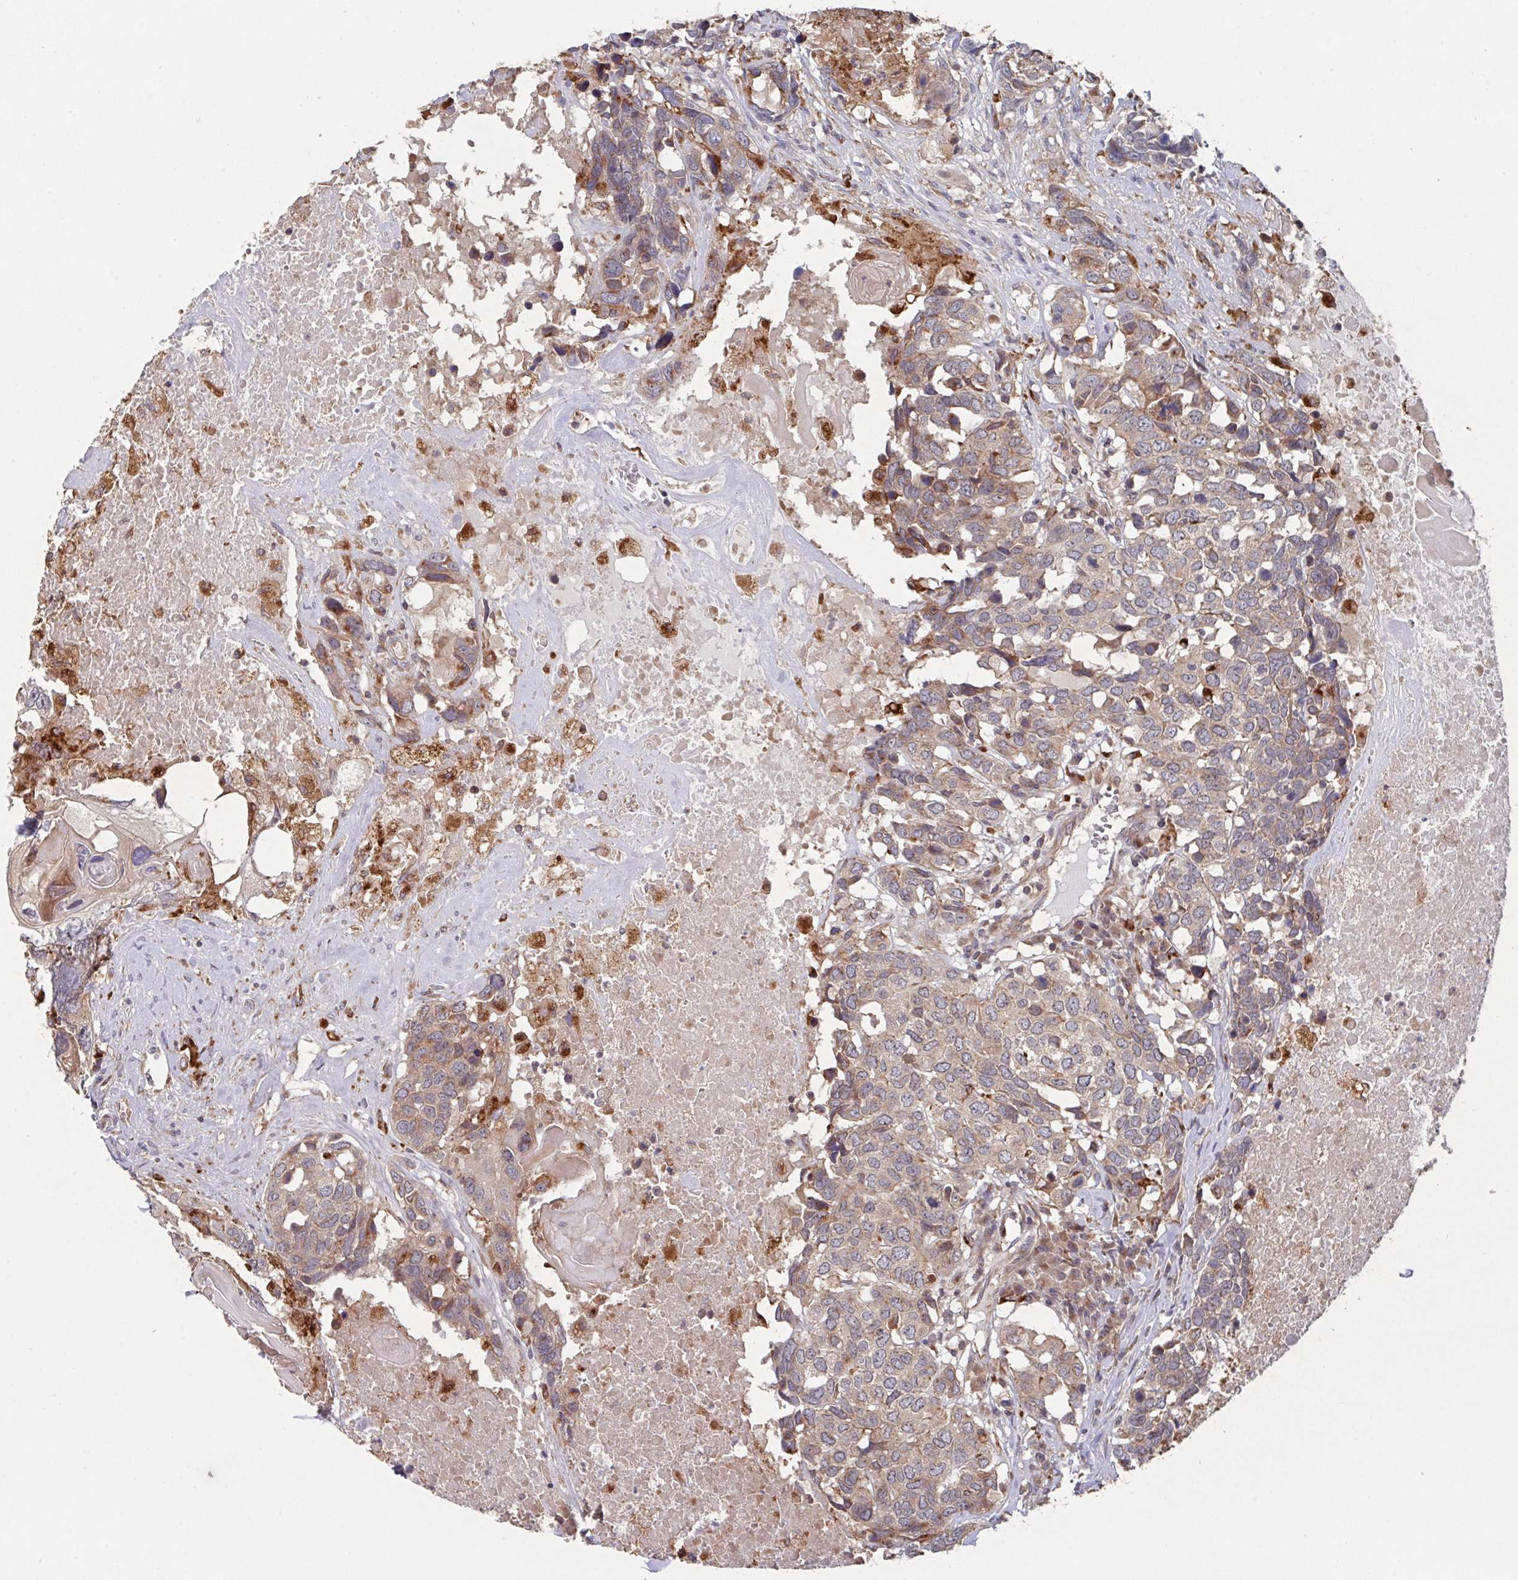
{"staining": {"intensity": "weak", "quantity": ">75%", "location": "cytoplasmic/membranous"}, "tissue": "head and neck cancer", "cell_type": "Tumor cells", "image_type": "cancer", "snomed": [{"axis": "morphology", "description": "Squamous cell carcinoma, NOS"}, {"axis": "topography", "description": "Head-Neck"}], "caption": "Head and neck squamous cell carcinoma stained with DAB IHC reveals low levels of weak cytoplasmic/membranous positivity in about >75% of tumor cells.", "gene": "TRIM14", "patient": {"sex": "male", "age": 66}}